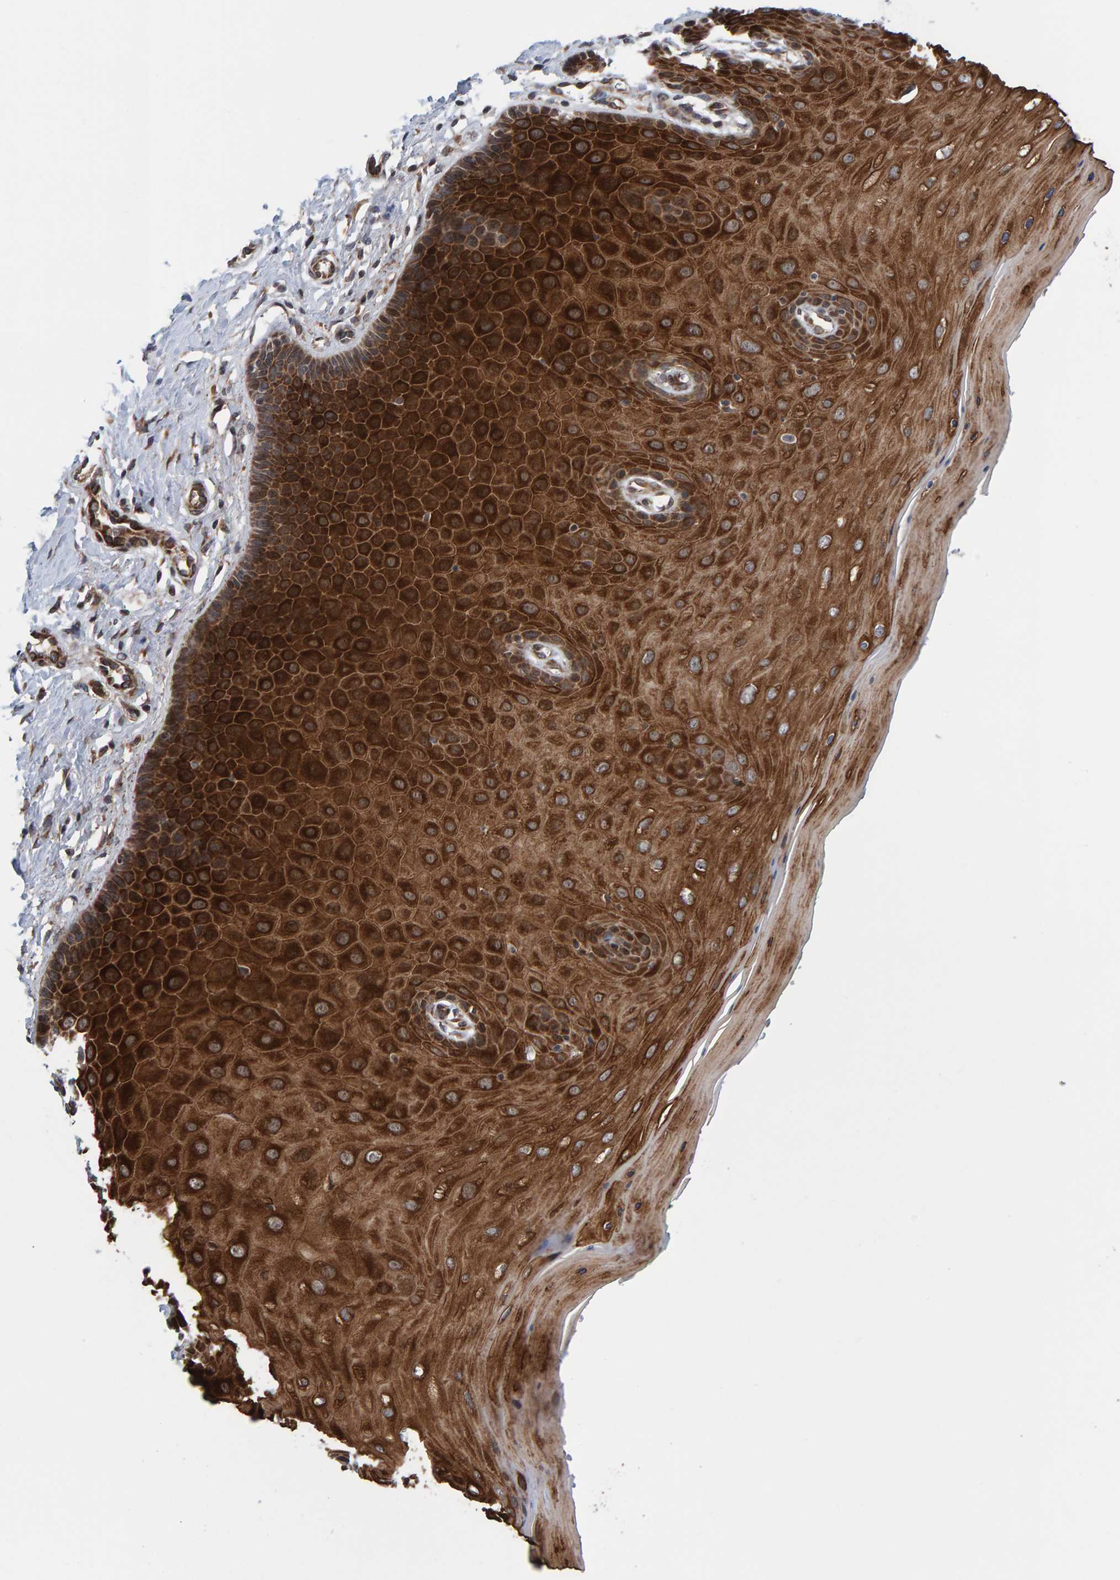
{"staining": {"intensity": "moderate", "quantity": "25%-75%", "location": "cytoplasmic/membranous"}, "tissue": "cervix", "cell_type": "Glandular cells", "image_type": "normal", "snomed": [{"axis": "morphology", "description": "Normal tissue, NOS"}, {"axis": "topography", "description": "Cervix"}], "caption": "Immunohistochemical staining of benign cervix reveals medium levels of moderate cytoplasmic/membranous staining in about 25%-75% of glandular cells.", "gene": "MFSD6L", "patient": {"sex": "female", "age": 55}}